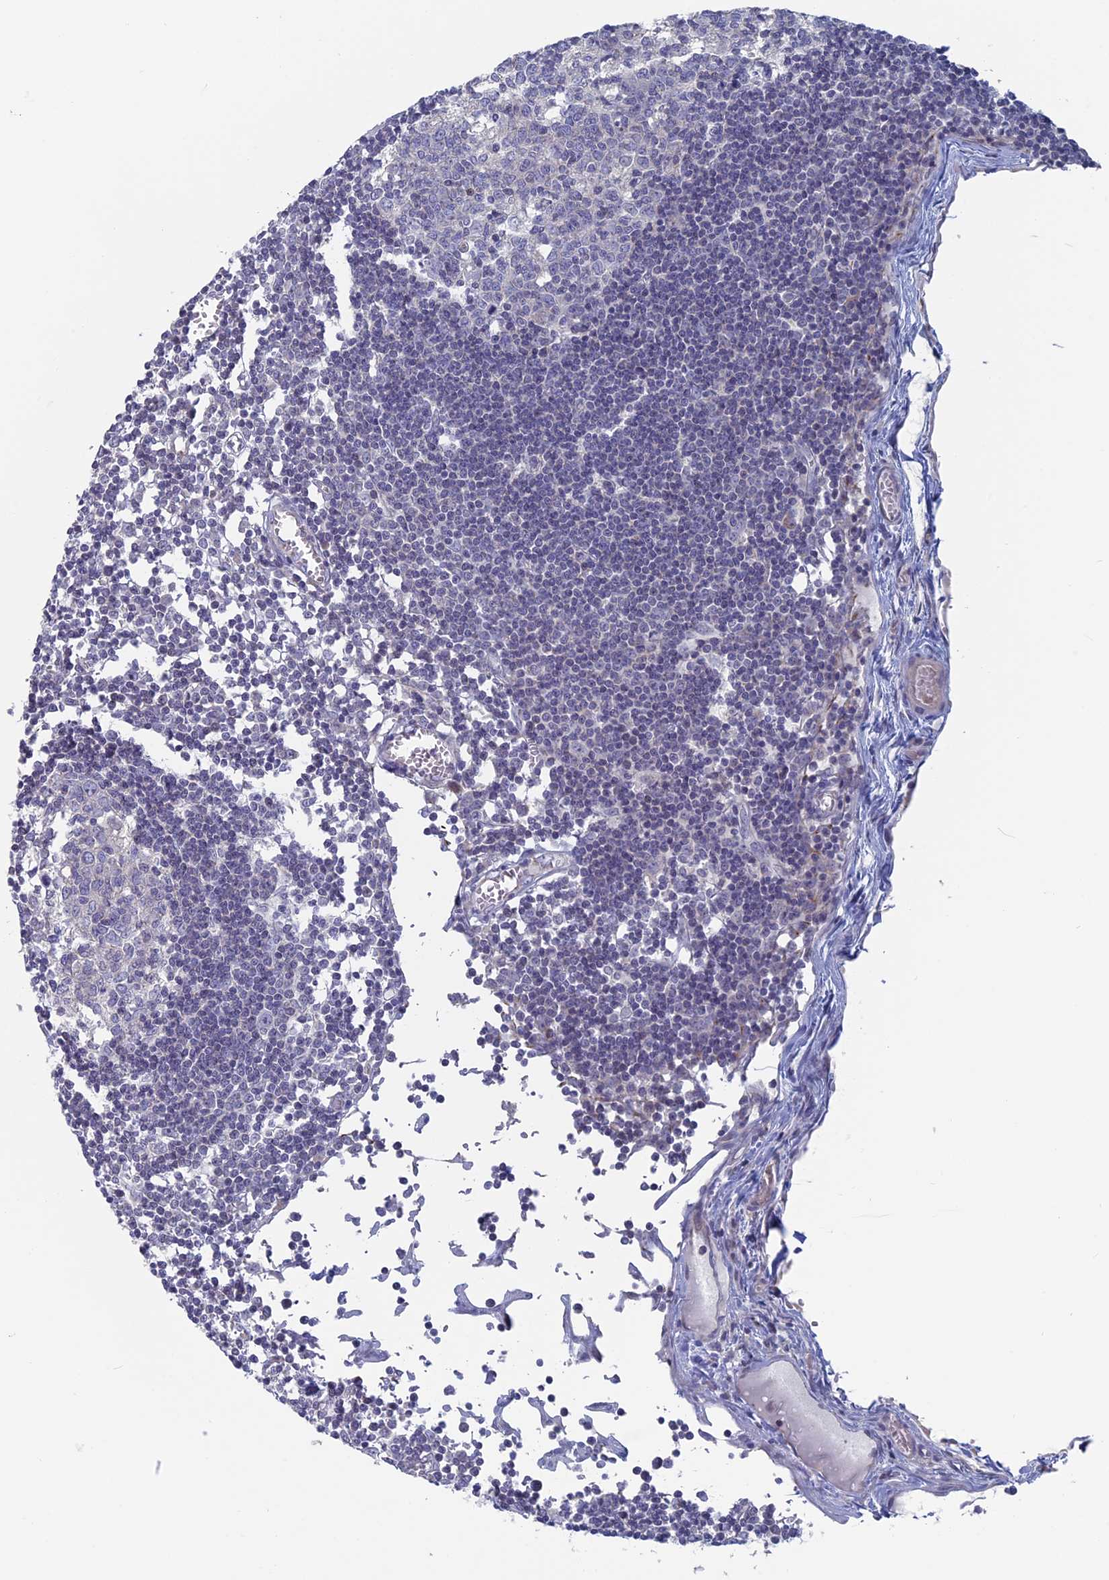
{"staining": {"intensity": "negative", "quantity": "none", "location": "none"}, "tissue": "lymph node", "cell_type": "Germinal center cells", "image_type": "normal", "snomed": [{"axis": "morphology", "description": "Normal tissue, NOS"}, {"axis": "topography", "description": "Lymph node"}], "caption": "IHC of normal lymph node displays no expression in germinal center cells.", "gene": "TBC1D30", "patient": {"sex": "female", "age": 11}}